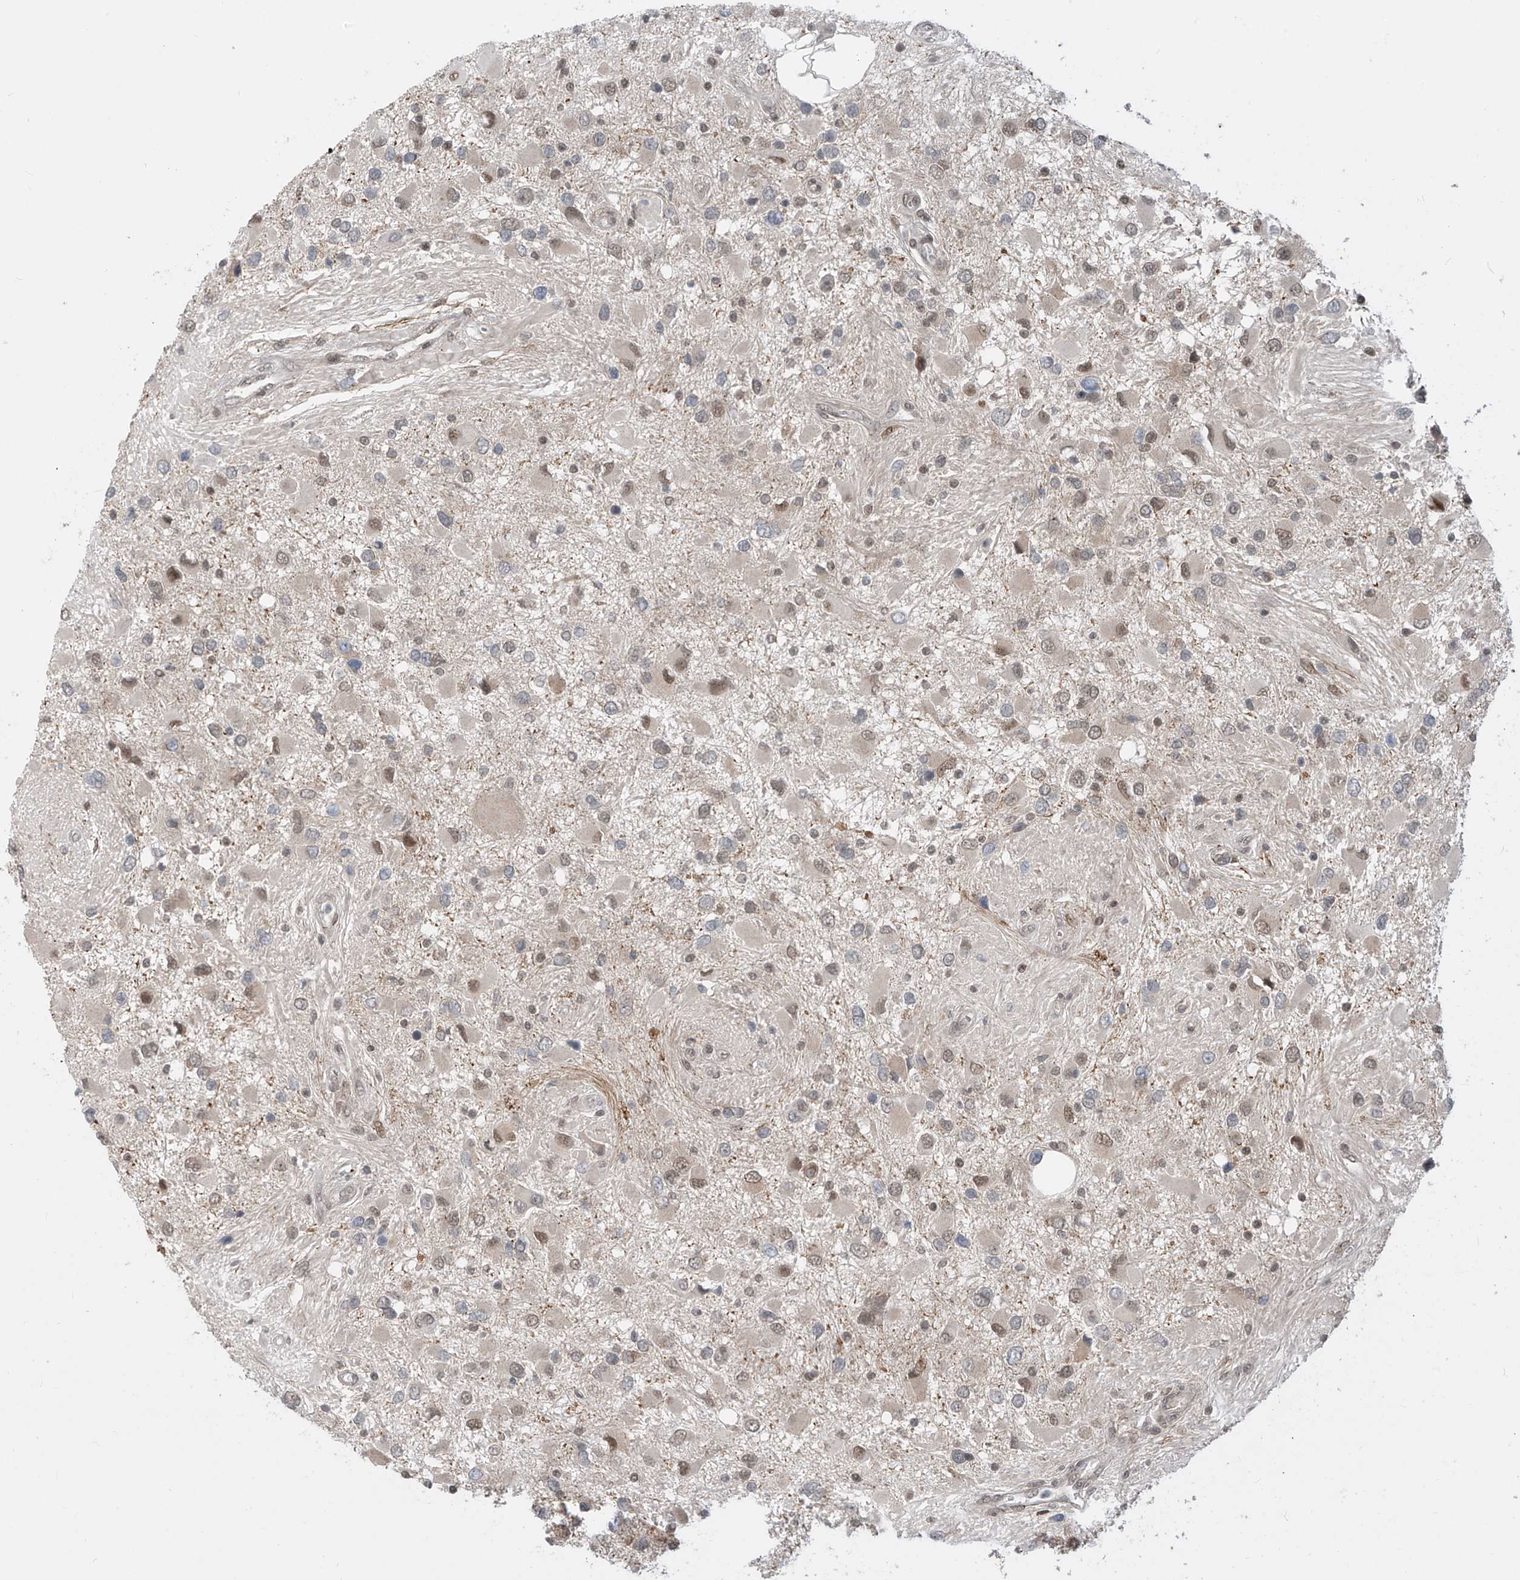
{"staining": {"intensity": "weak", "quantity": "<25%", "location": "nuclear"}, "tissue": "glioma", "cell_type": "Tumor cells", "image_type": "cancer", "snomed": [{"axis": "morphology", "description": "Glioma, malignant, High grade"}, {"axis": "topography", "description": "Brain"}], "caption": "High magnification brightfield microscopy of high-grade glioma (malignant) stained with DAB (brown) and counterstained with hematoxylin (blue): tumor cells show no significant positivity. (DAB (3,3'-diaminobenzidine) IHC, high magnification).", "gene": "LAGE3", "patient": {"sex": "male", "age": 53}}